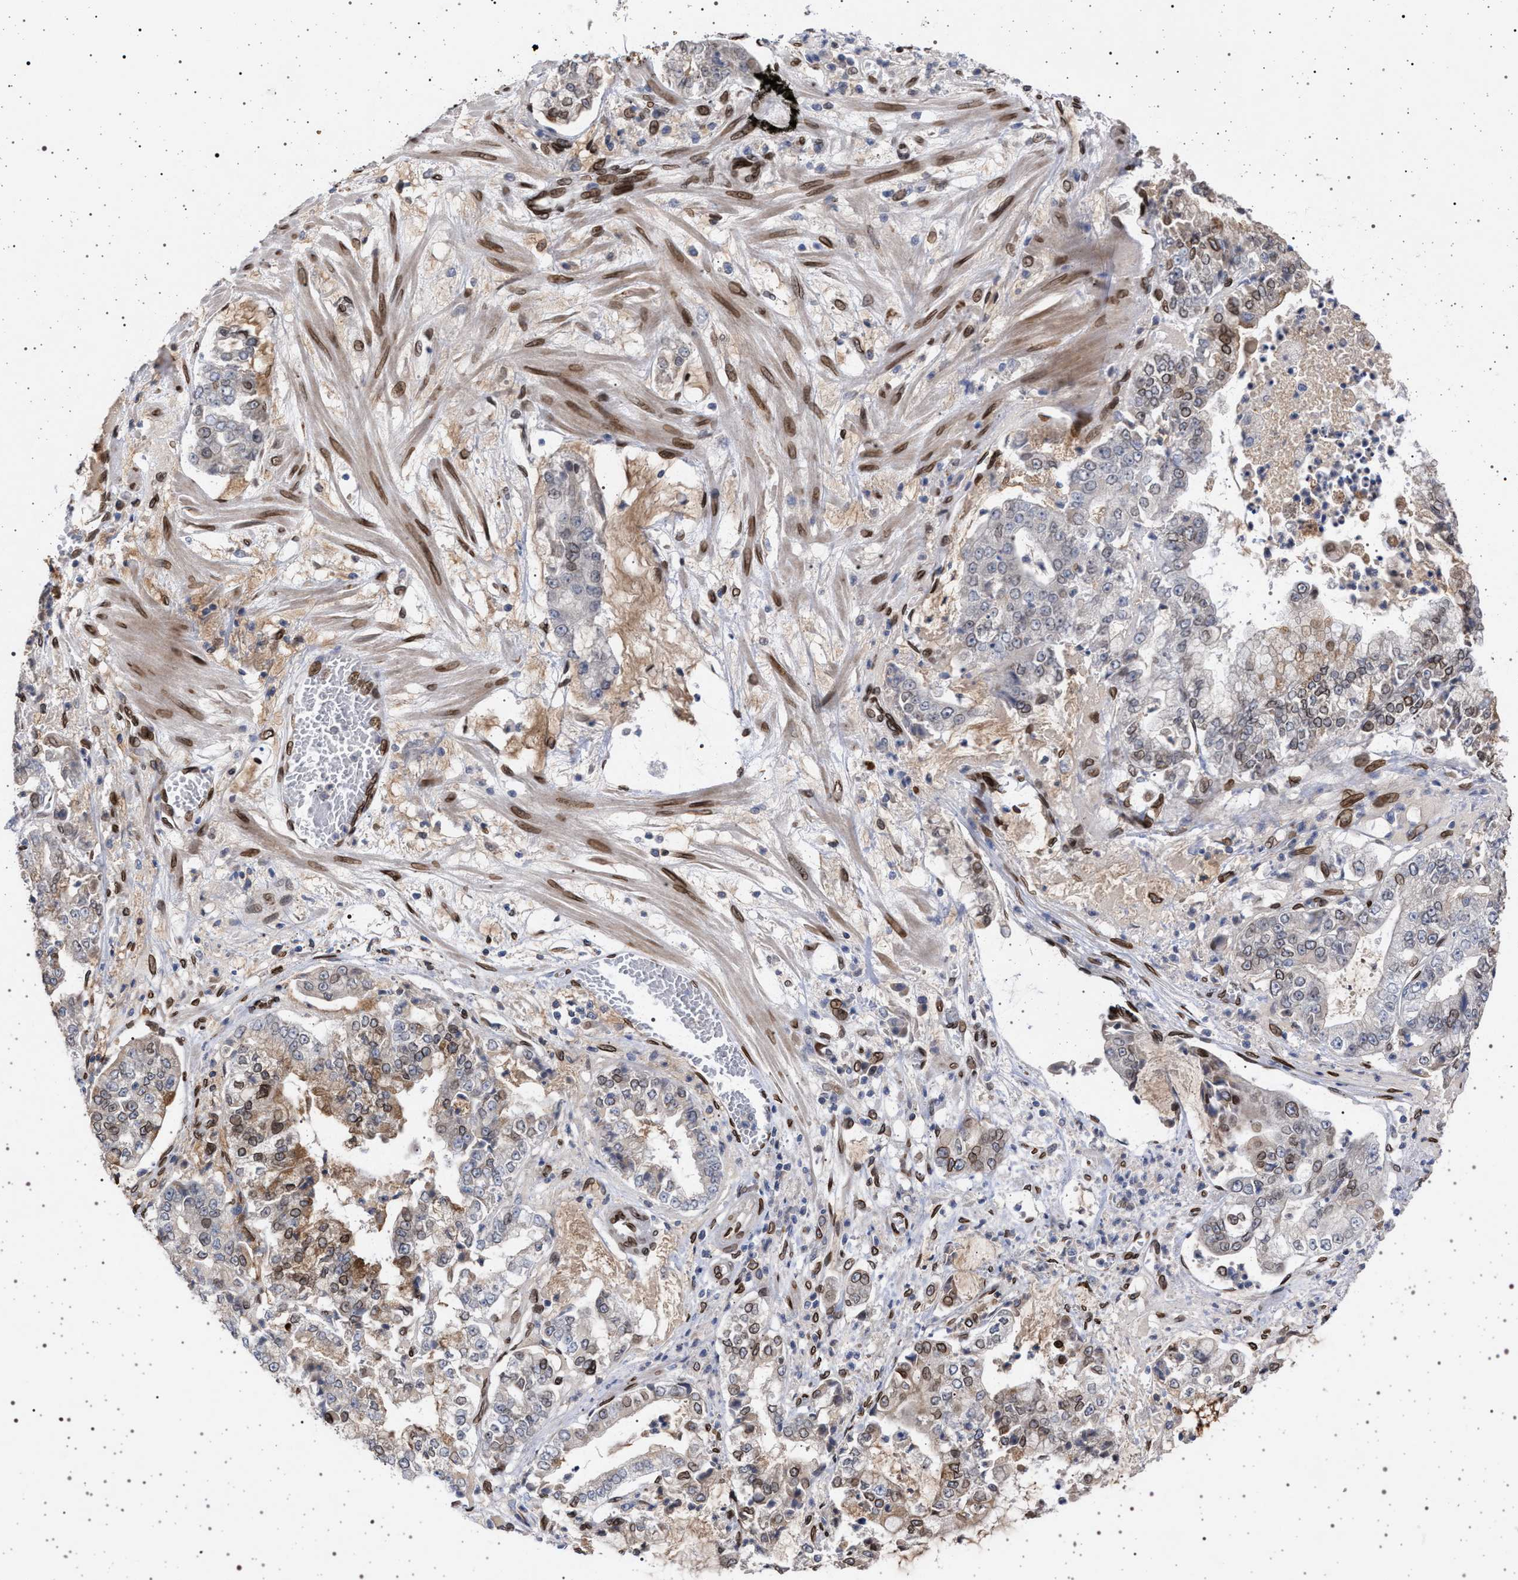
{"staining": {"intensity": "moderate", "quantity": "25%-75%", "location": "cytoplasmic/membranous,nuclear"}, "tissue": "stomach cancer", "cell_type": "Tumor cells", "image_type": "cancer", "snomed": [{"axis": "morphology", "description": "Adenocarcinoma, NOS"}, {"axis": "topography", "description": "Stomach"}], "caption": "This is an image of immunohistochemistry staining of stomach cancer, which shows moderate staining in the cytoplasmic/membranous and nuclear of tumor cells.", "gene": "ING2", "patient": {"sex": "male", "age": 76}}